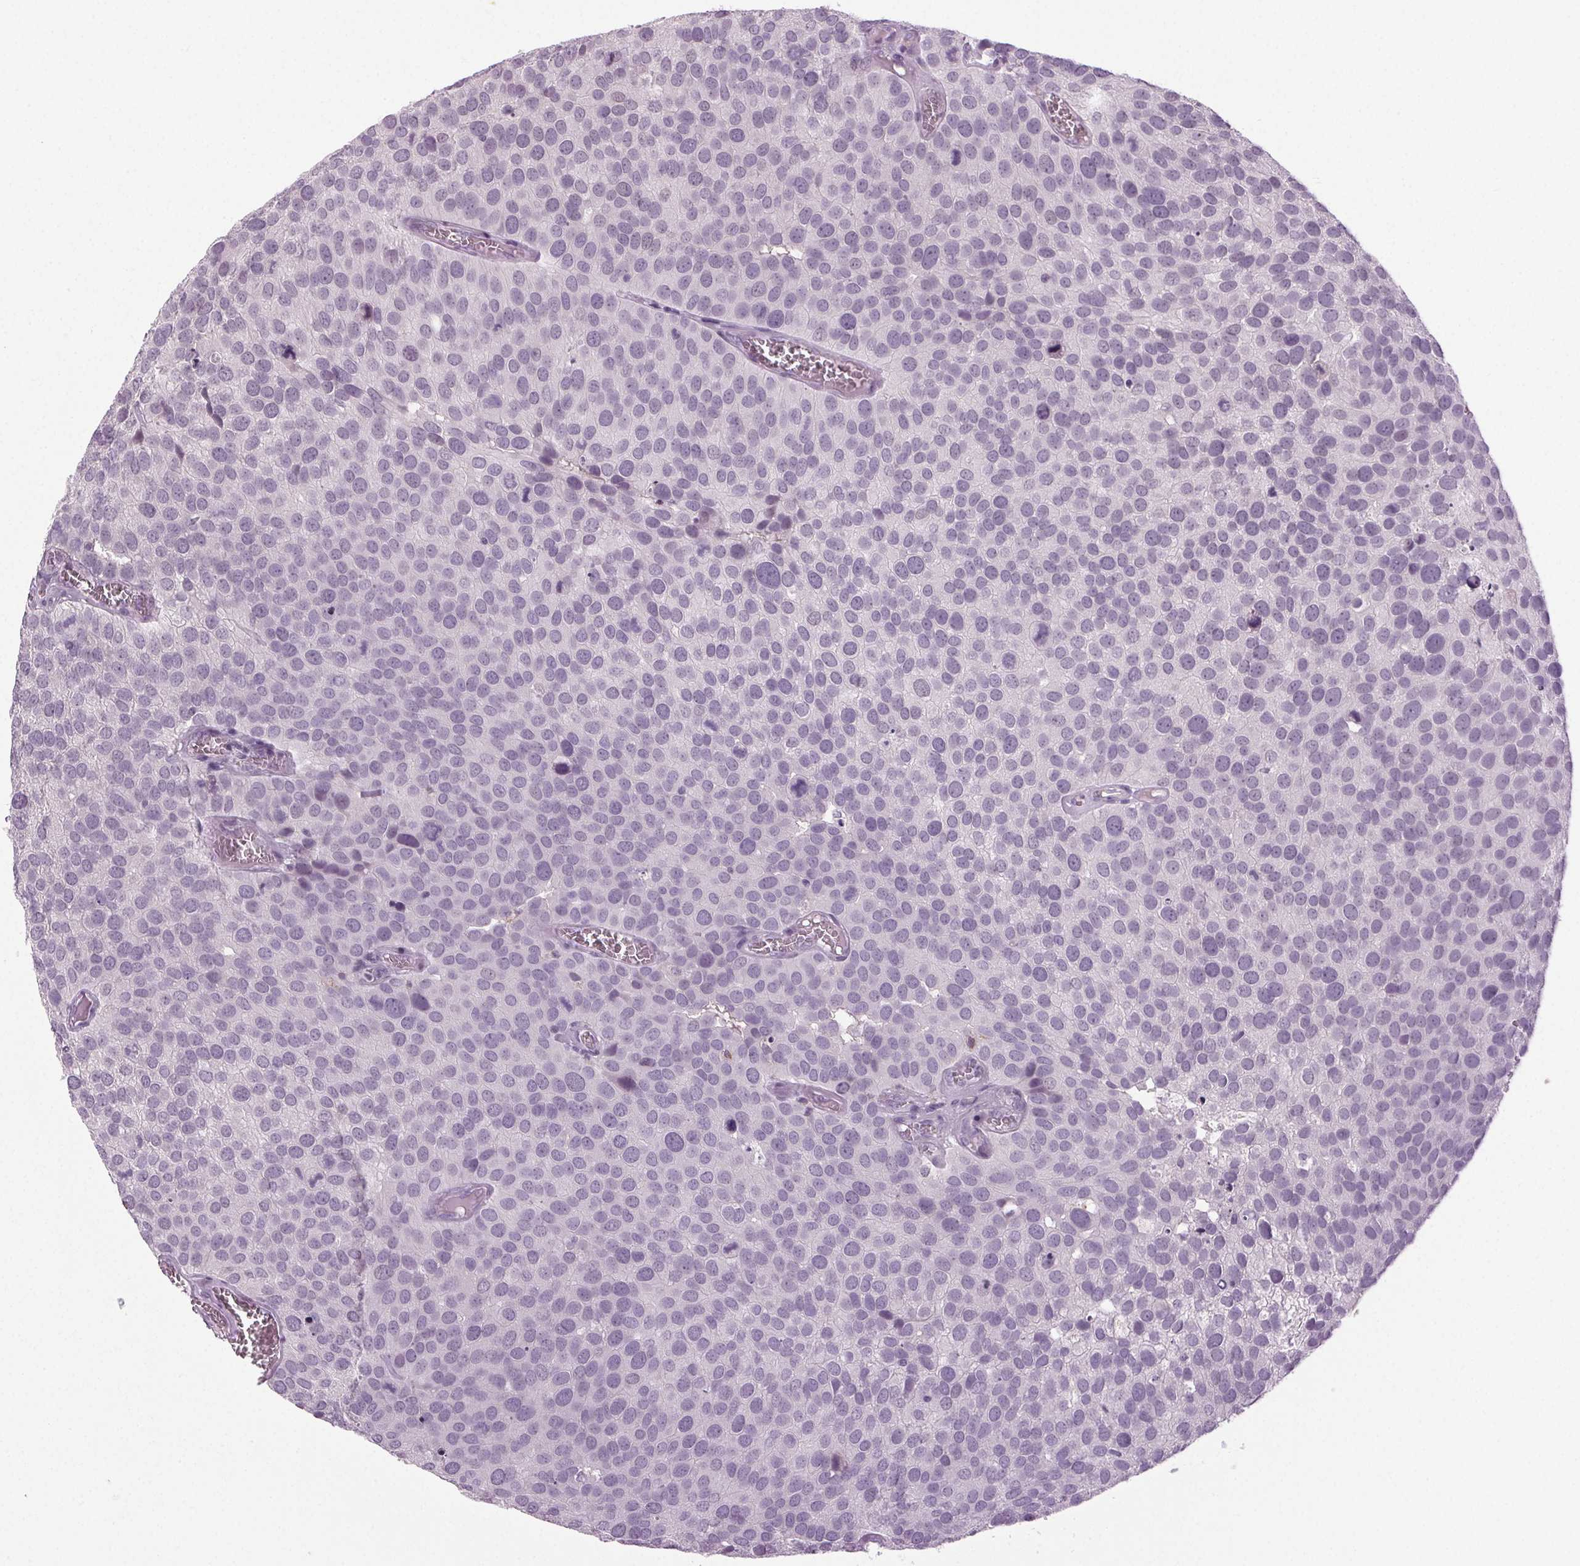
{"staining": {"intensity": "negative", "quantity": "none", "location": "none"}, "tissue": "urothelial cancer", "cell_type": "Tumor cells", "image_type": "cancer", "snomed": [{"axis": "morphology", "description": "Urothelial carcinoma, Low grade"}, {"axis": "topography", "description": "Urinary bladder"}], "caption": "DAB immunohistochemical staining of human low-grade urothelial carcinoma reveals no significant positivity in tumor cells.", "gene": "DNAH12", "patient": {"sex": "female", "age": 69}}